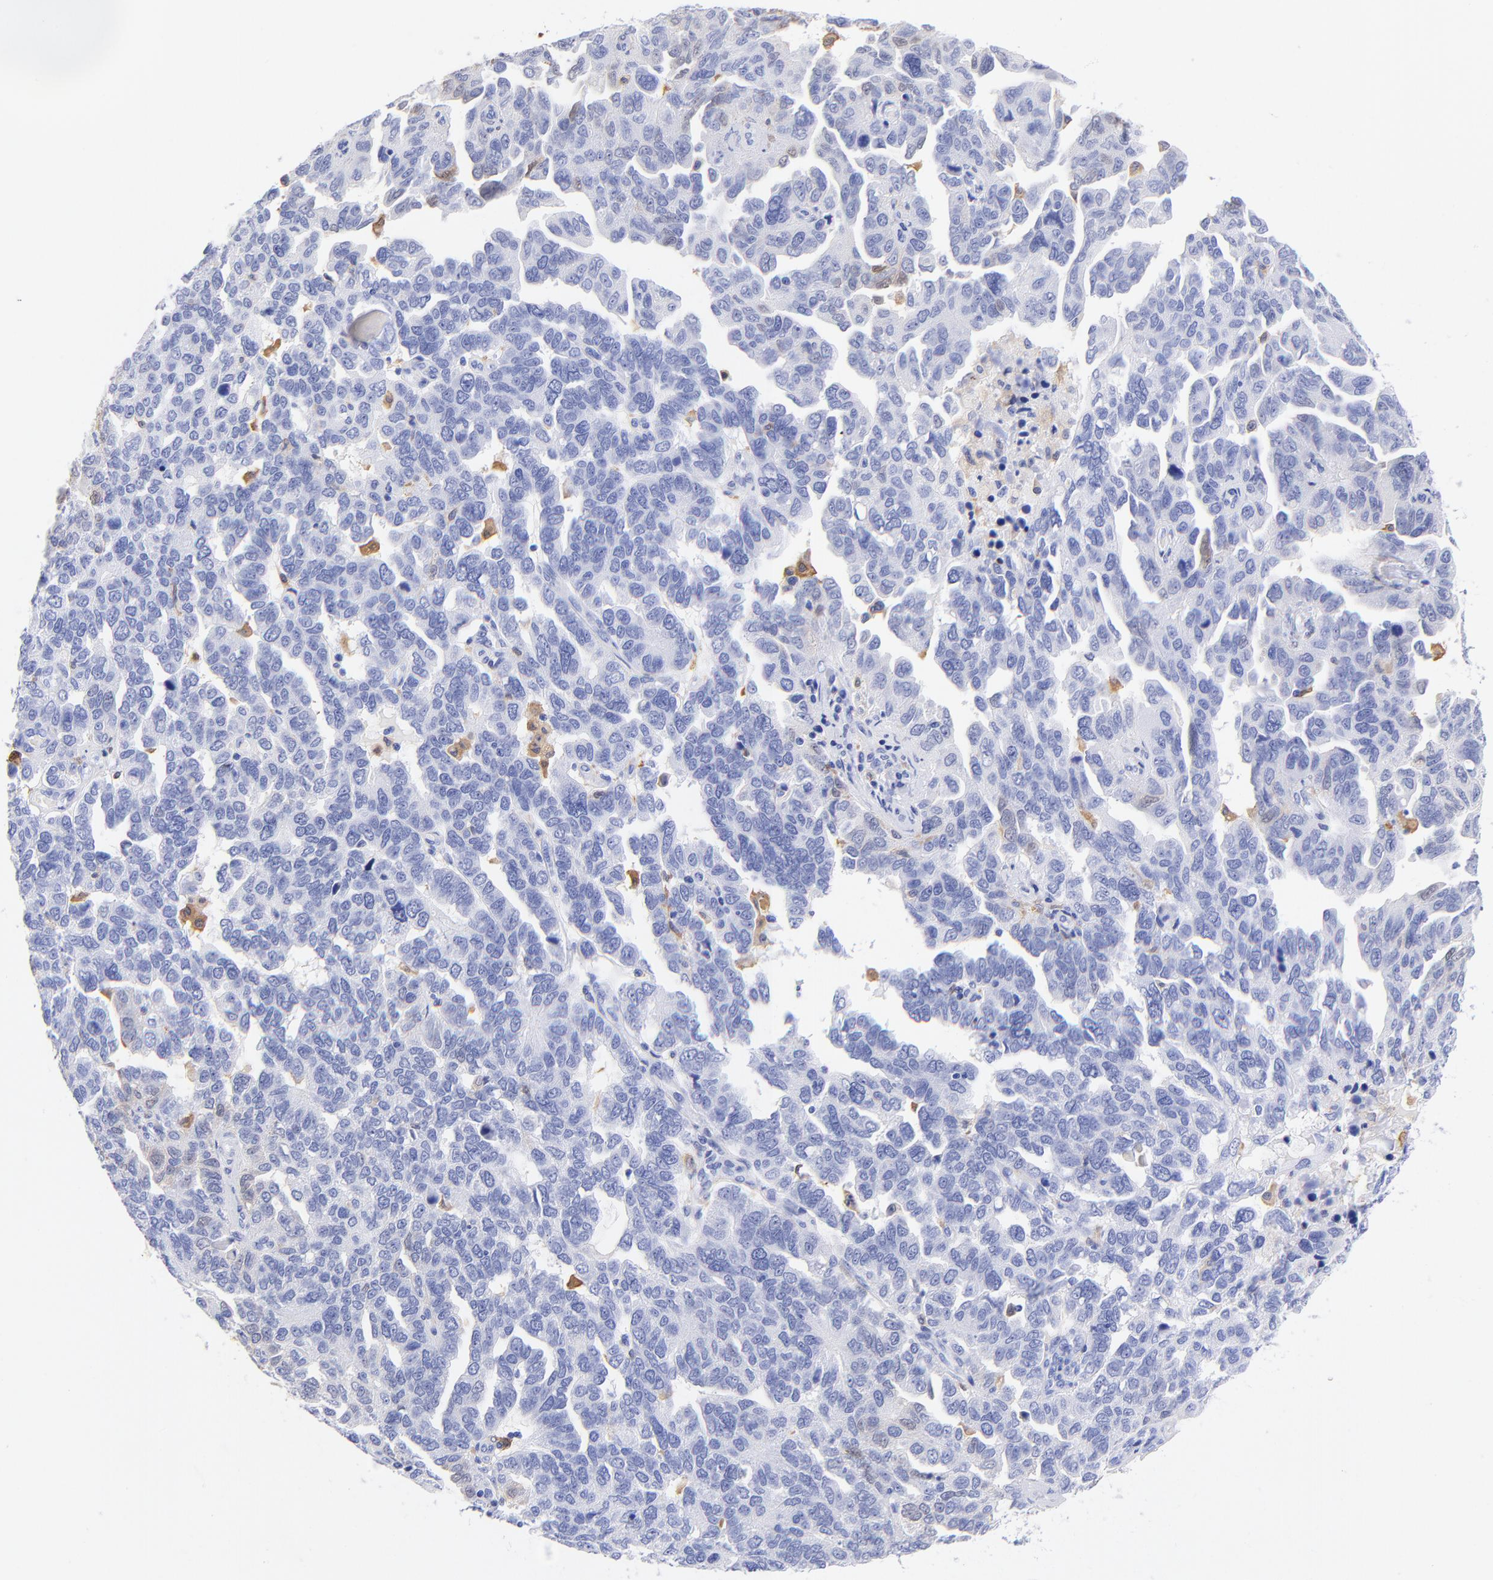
{"staining": {"intensity": "negative", "quantity": "none", "location": "none"}, "tissue": "ovarian cancer", "cell_type": "Tumor cells", "image_type": "cancer", "snomed": [{"axis": "morphology", "description": "Cystadenocarcinoma, serous, NOS"}, {"axis": "topography", "description": "Ovary"}], "caption": "This histopathology image is of ovarian cancer stained with immunohistochemistry (IHC) to label a protein in brown with the nuclei are counter-stained blue. There is no positivity in tumor cells. Nuclei are stained in blue.", "gene": "ALDH1A1", "patient": {"sex": "female", "age": 64}}